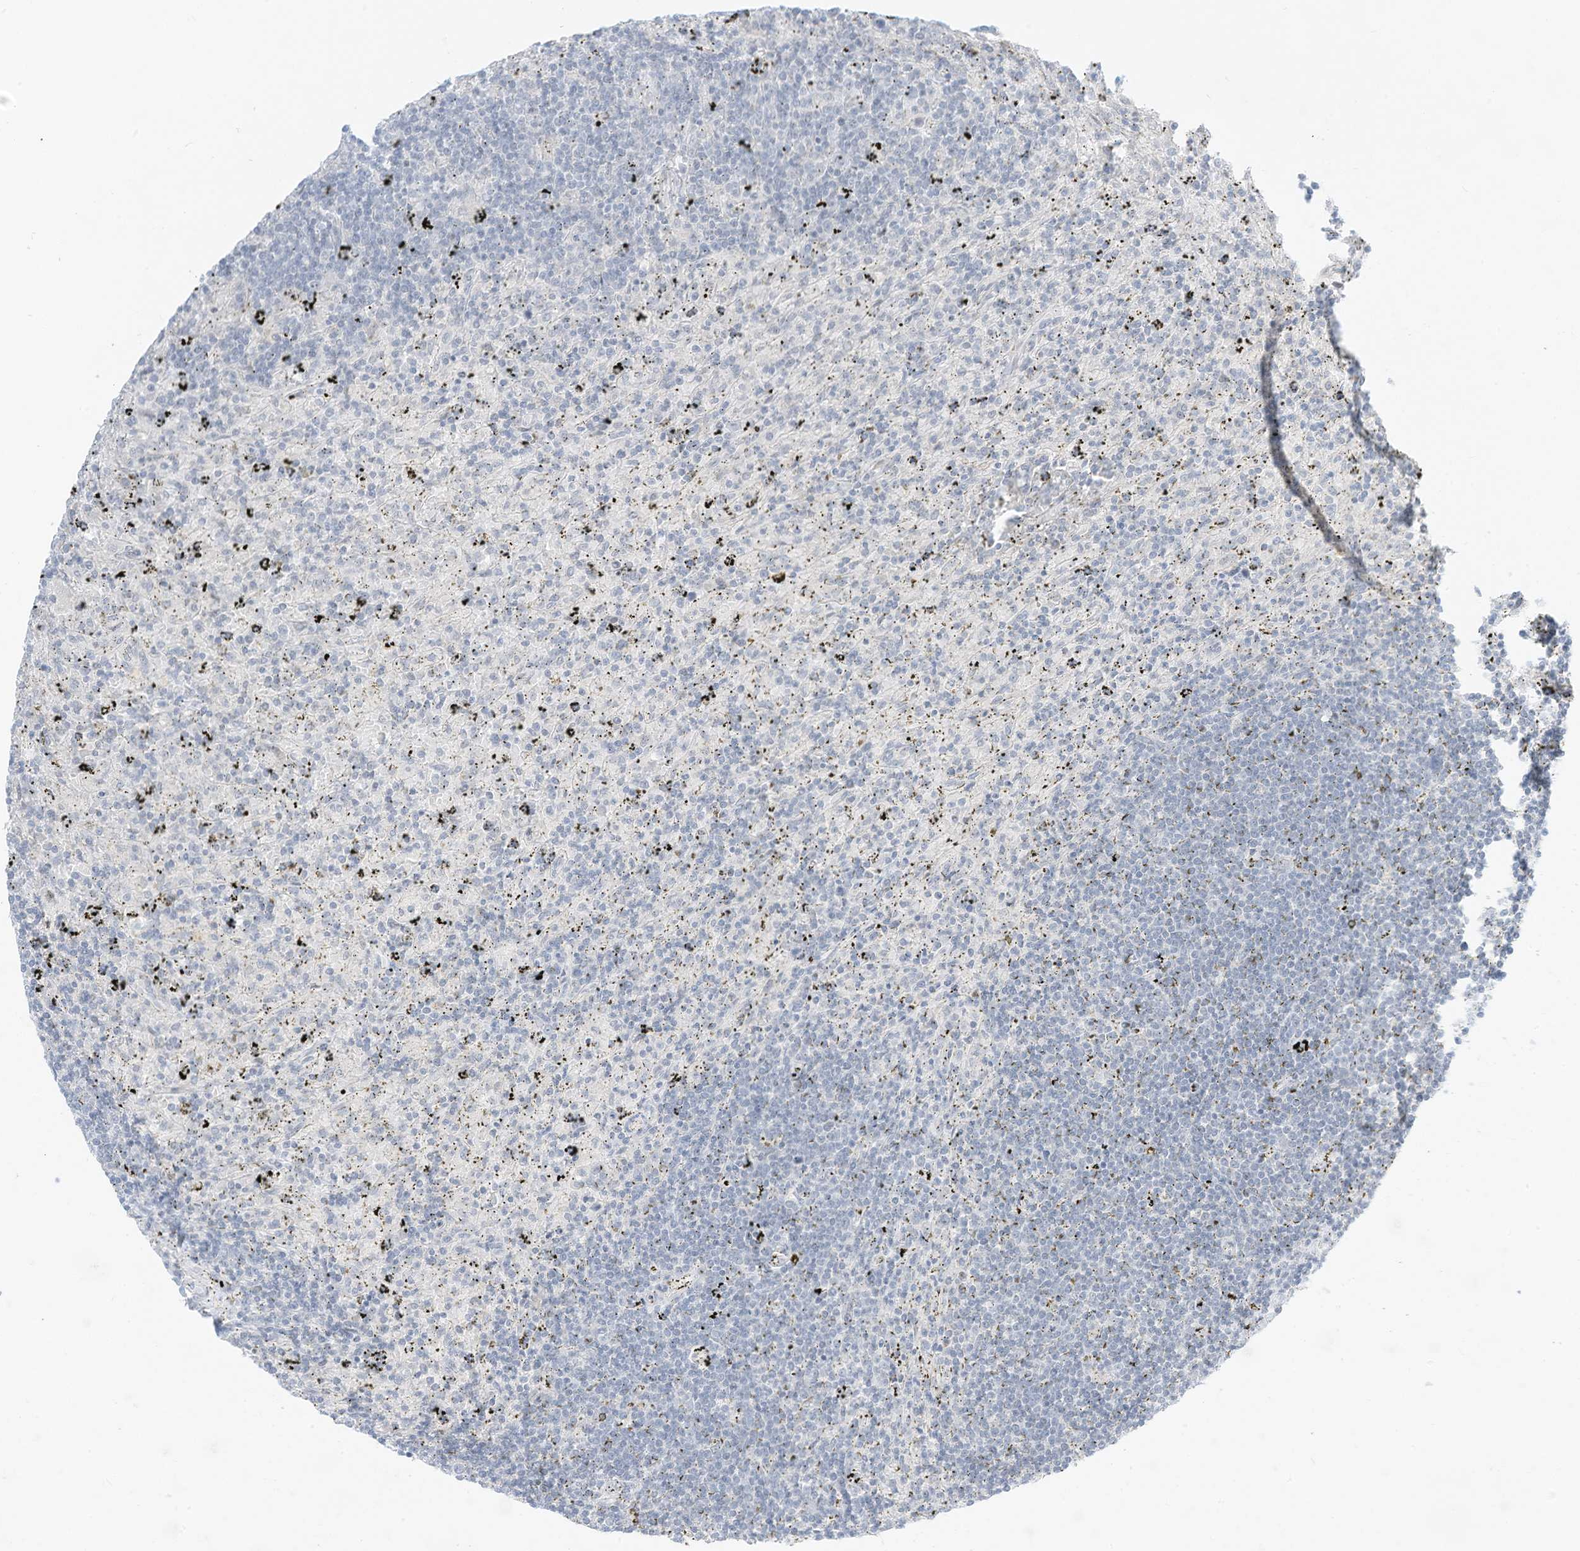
{"staining": {"intensity": "negative", "quantity": "none", "location": "none"}, "tissue": "lymphoma", "cell_type": "Tumor cells", "image_type": "cancer", "snomed": [{"axis": "morphology", "description": "Malignant lymphoma, non-Hodgkin's type, Low grade"}, {"axis": "topography", "description": "Spleen"}], "caption": "An image of human lymphoma is negative for staining in tumor cells. (DAB (3,3'-diaminobenzidine) immunohistochemistry with hematoxylin counter stain).", "gene": "ASPRV1", "patient": {"sex": "male", "age": 76}}